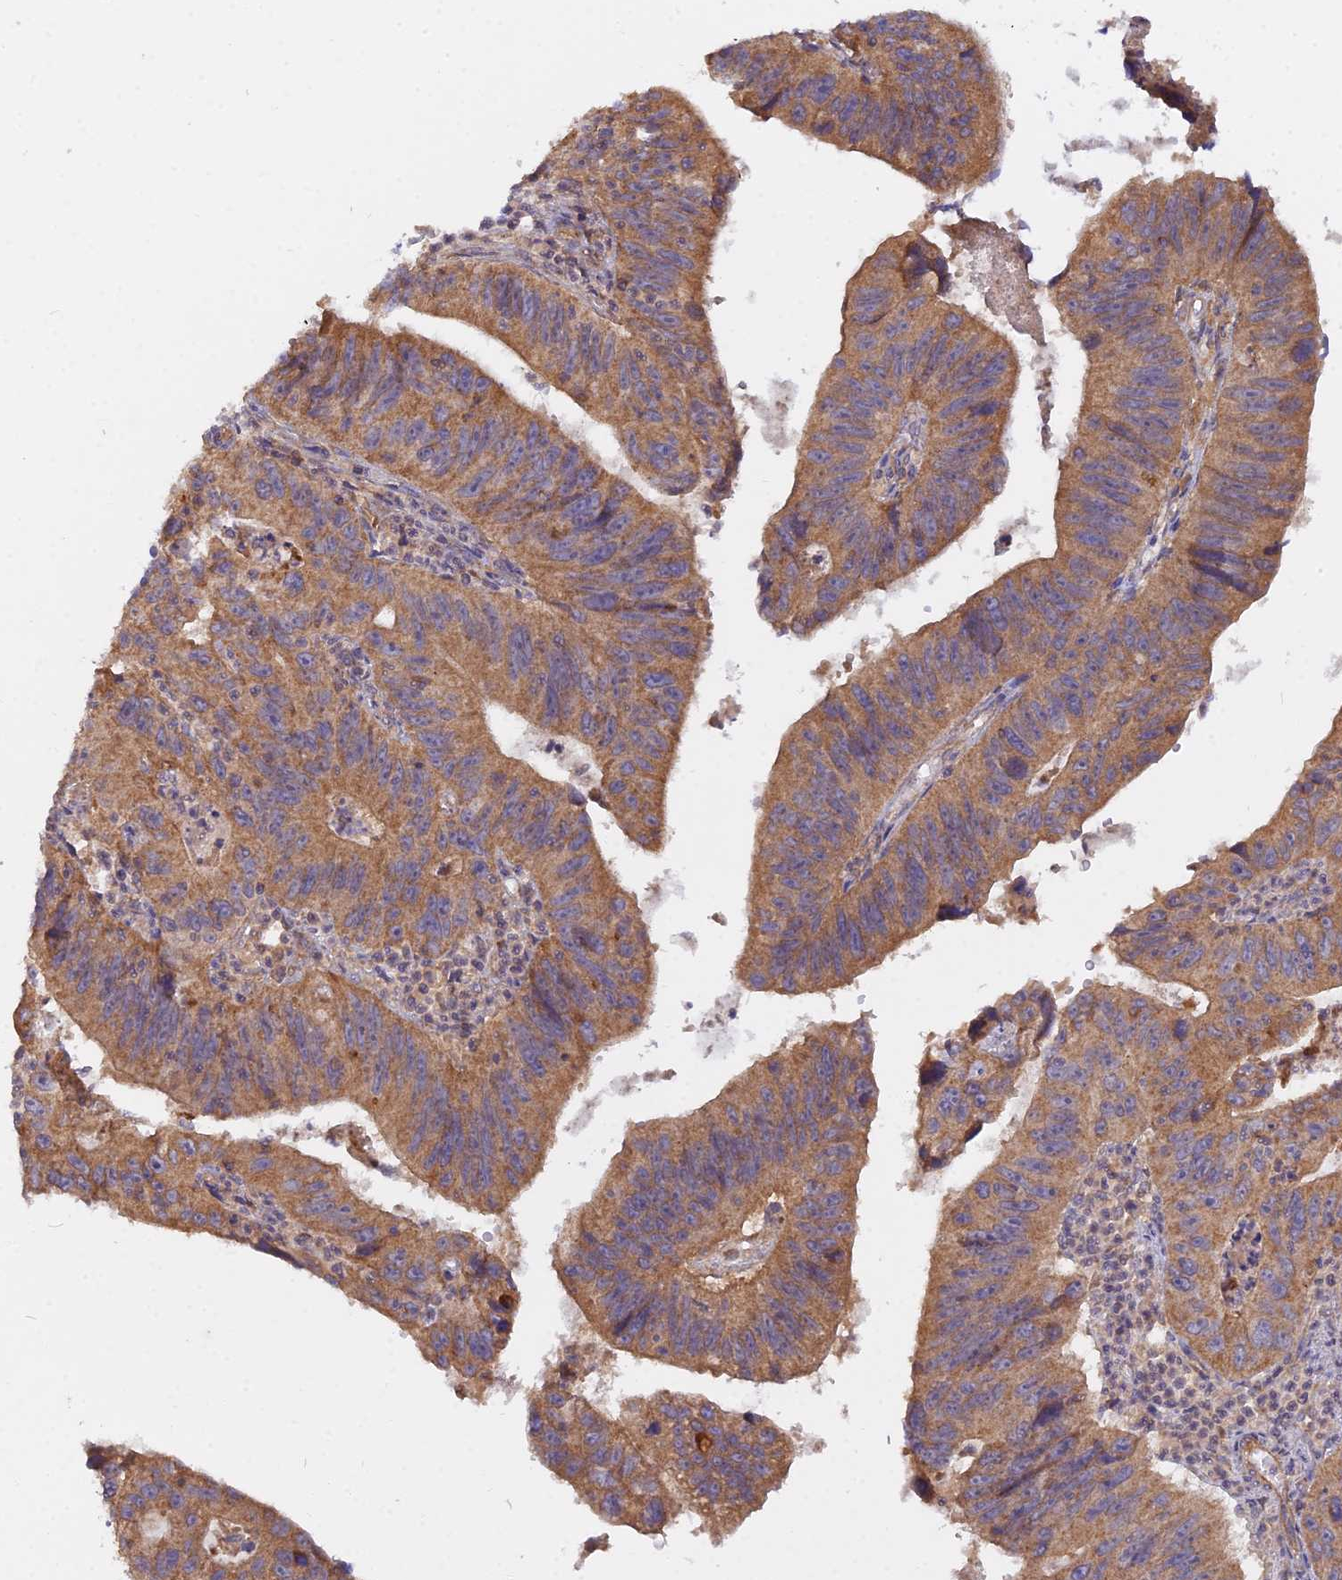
{"staining": {"intensity": "moderate", "quantity": ">75%", "location": "cytoplasmic/membranous"}, "tissue": "stomach cancer", "cell_type": "Tumor cells", "image_type": "cancer", "snomed": [{"axis": "morphology", "description": "Adenocarcinoma, NOS"}, {"axis": "topography", "description": "Stomach"}], "caption": "Tumor cells exhibit medium levels of moderate cytoplasmic/membranous staining in approximately >75% of cells in adenocarcinoma (stomach).", "gene": "CCDC167", "patient": {"sex": "male", "age": 59}}